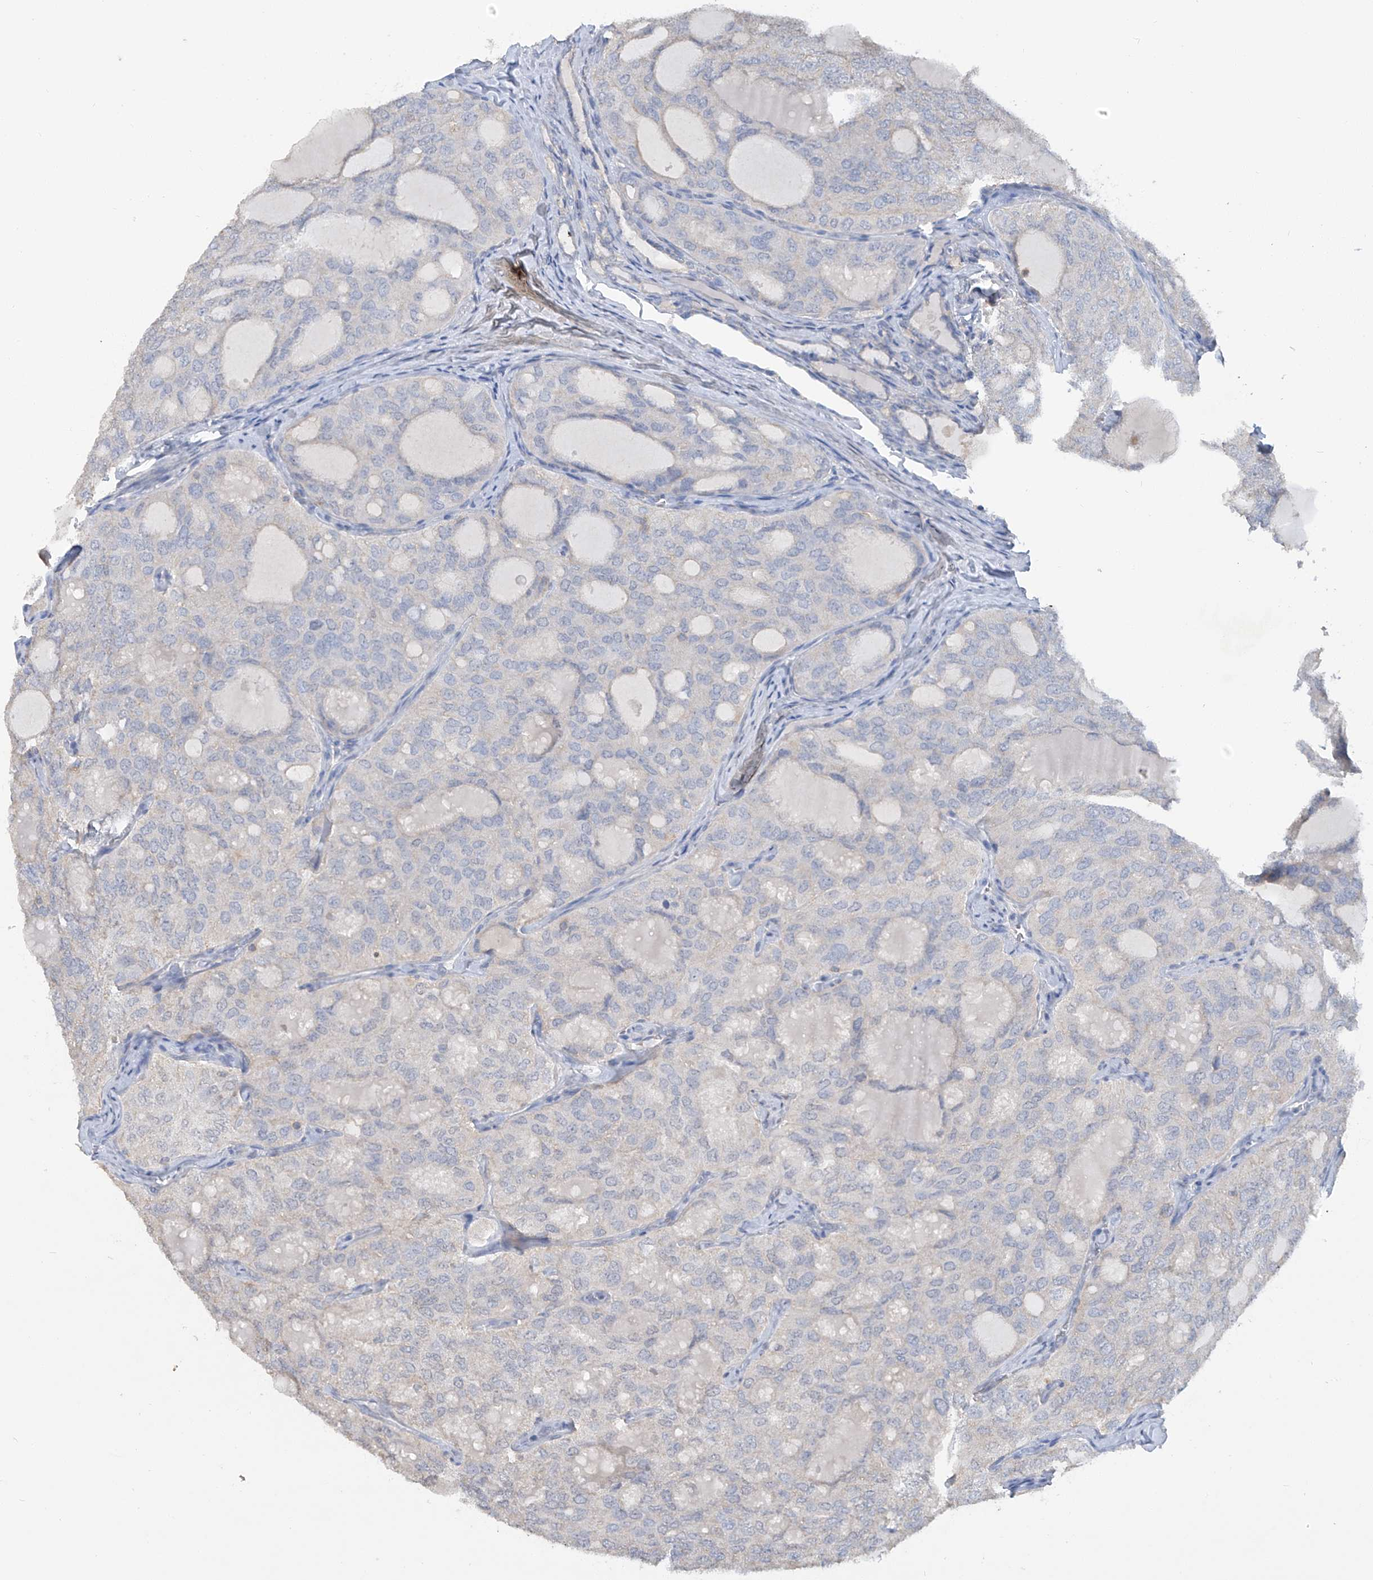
{"staining": {"intensity": "negative", "quantity": "none", "location": "none"}, "tissue": "thyroid cancer", "cell_type": "Tumor cells", "image_type": "cancer", "snomed": [{"axis": "morphology", "description": "Follicular adenoma carcinoma, NOS"}, {"axis": "topography", "description": "Thyroid gland"}], "caption": "Thyroid cancer stained for a protein using immunohistochemistry (IHC) demonstrates no staining tumor cells.", "gene": "HAS3", "patient": {"sex": "male", "age": 75}}